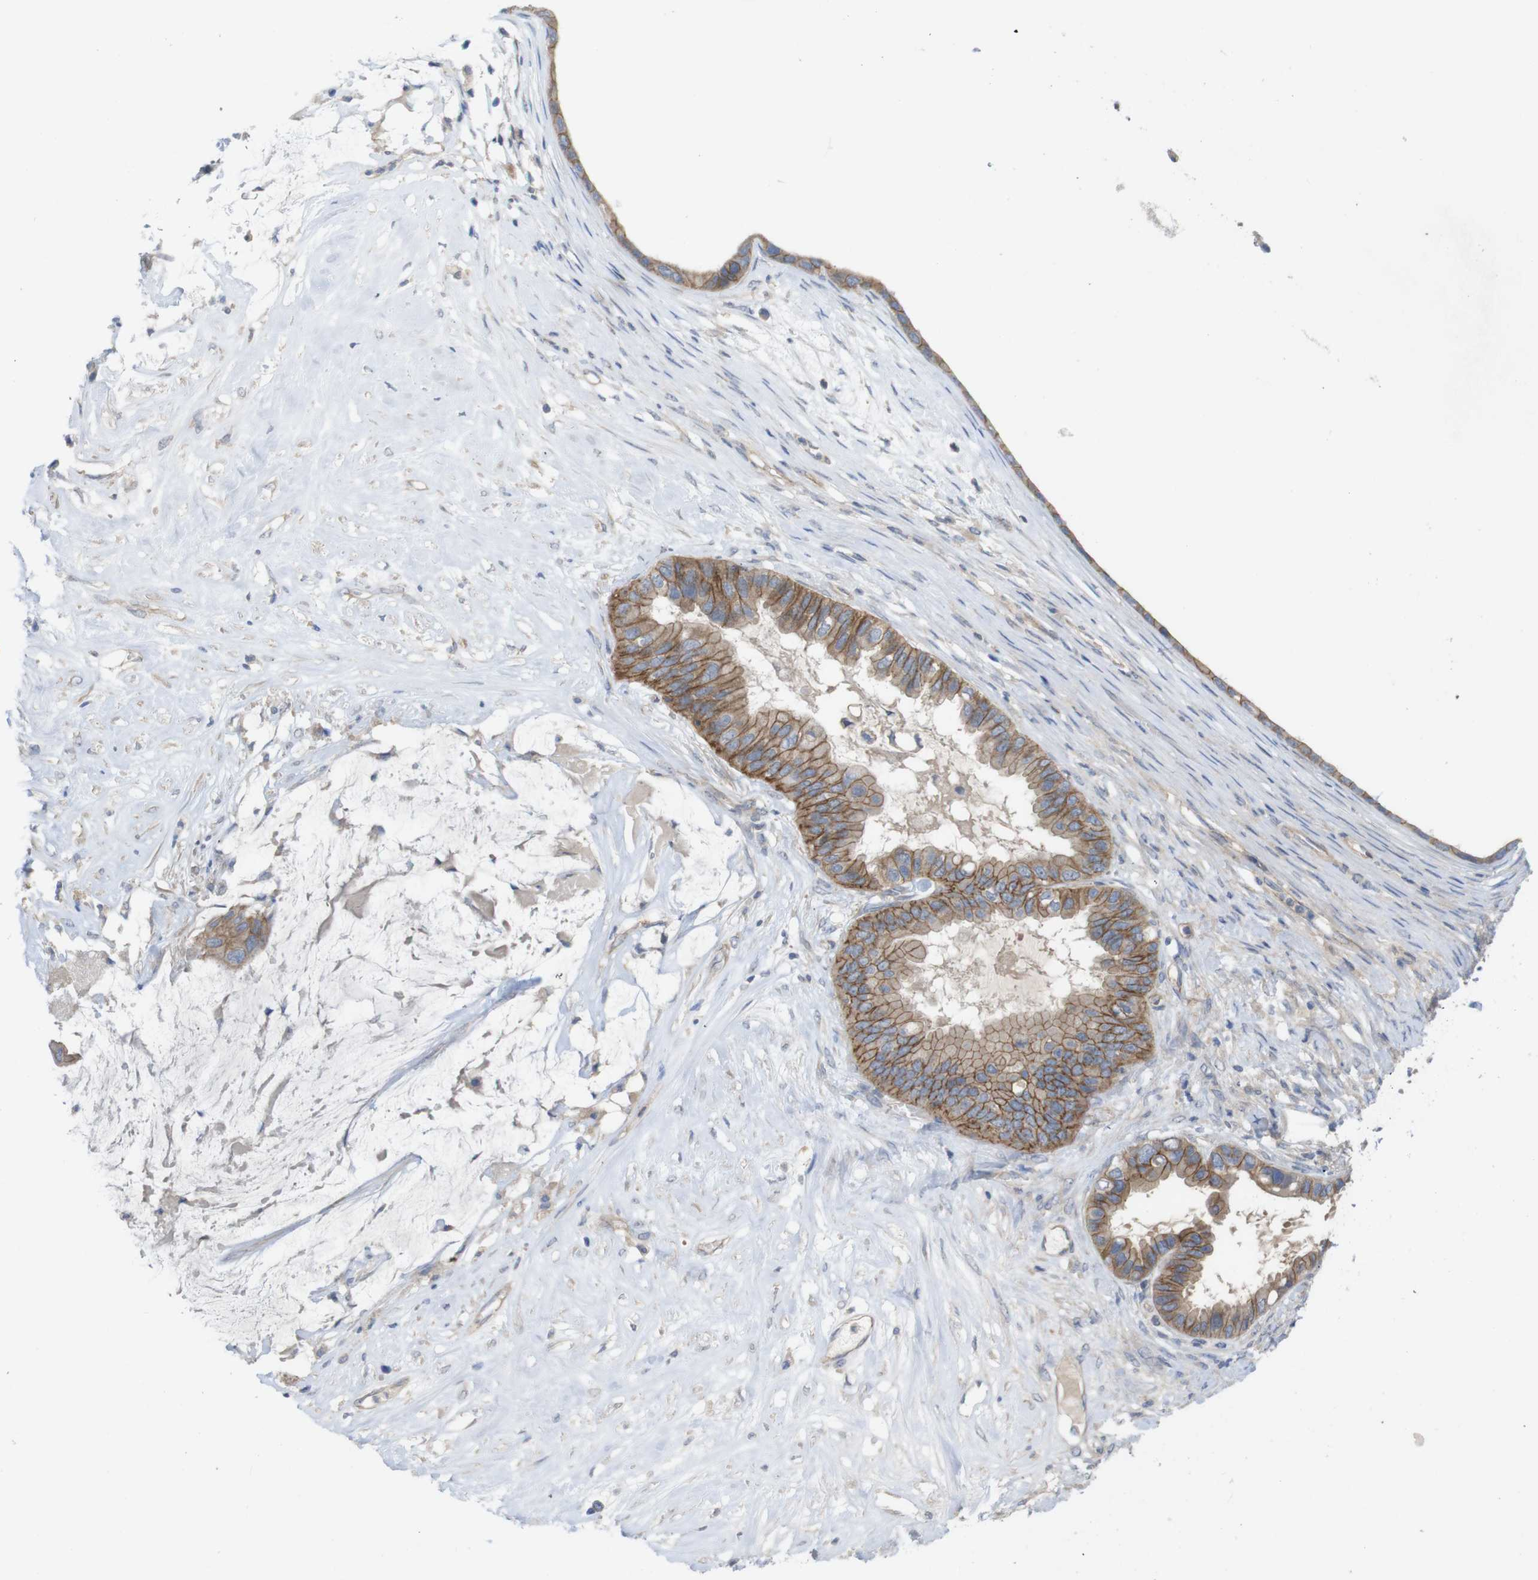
{"staining": {"intensity": "moderate", "quantity": ">75%", "location": "cytoplasmic/membranous"}, "tissue": "ovarian cancer", "cell_type": "Tumor cells", "image_type": "cancer", "snomed": [{"axis": "morphology", "description": "Cystadenocarcinoma, mucinous, NOS"}, {"axis": "topography", "description": "Ovary"}], "caption": "Immunohistochemical staining of human ovarian mucinous cystadenocarcinoma displays moderate cytoplasmic/membranous protein staining in about >75% of tumor cells.", "gene": "KIDINS220", "patient": {"sex": "female", "age": 80}}